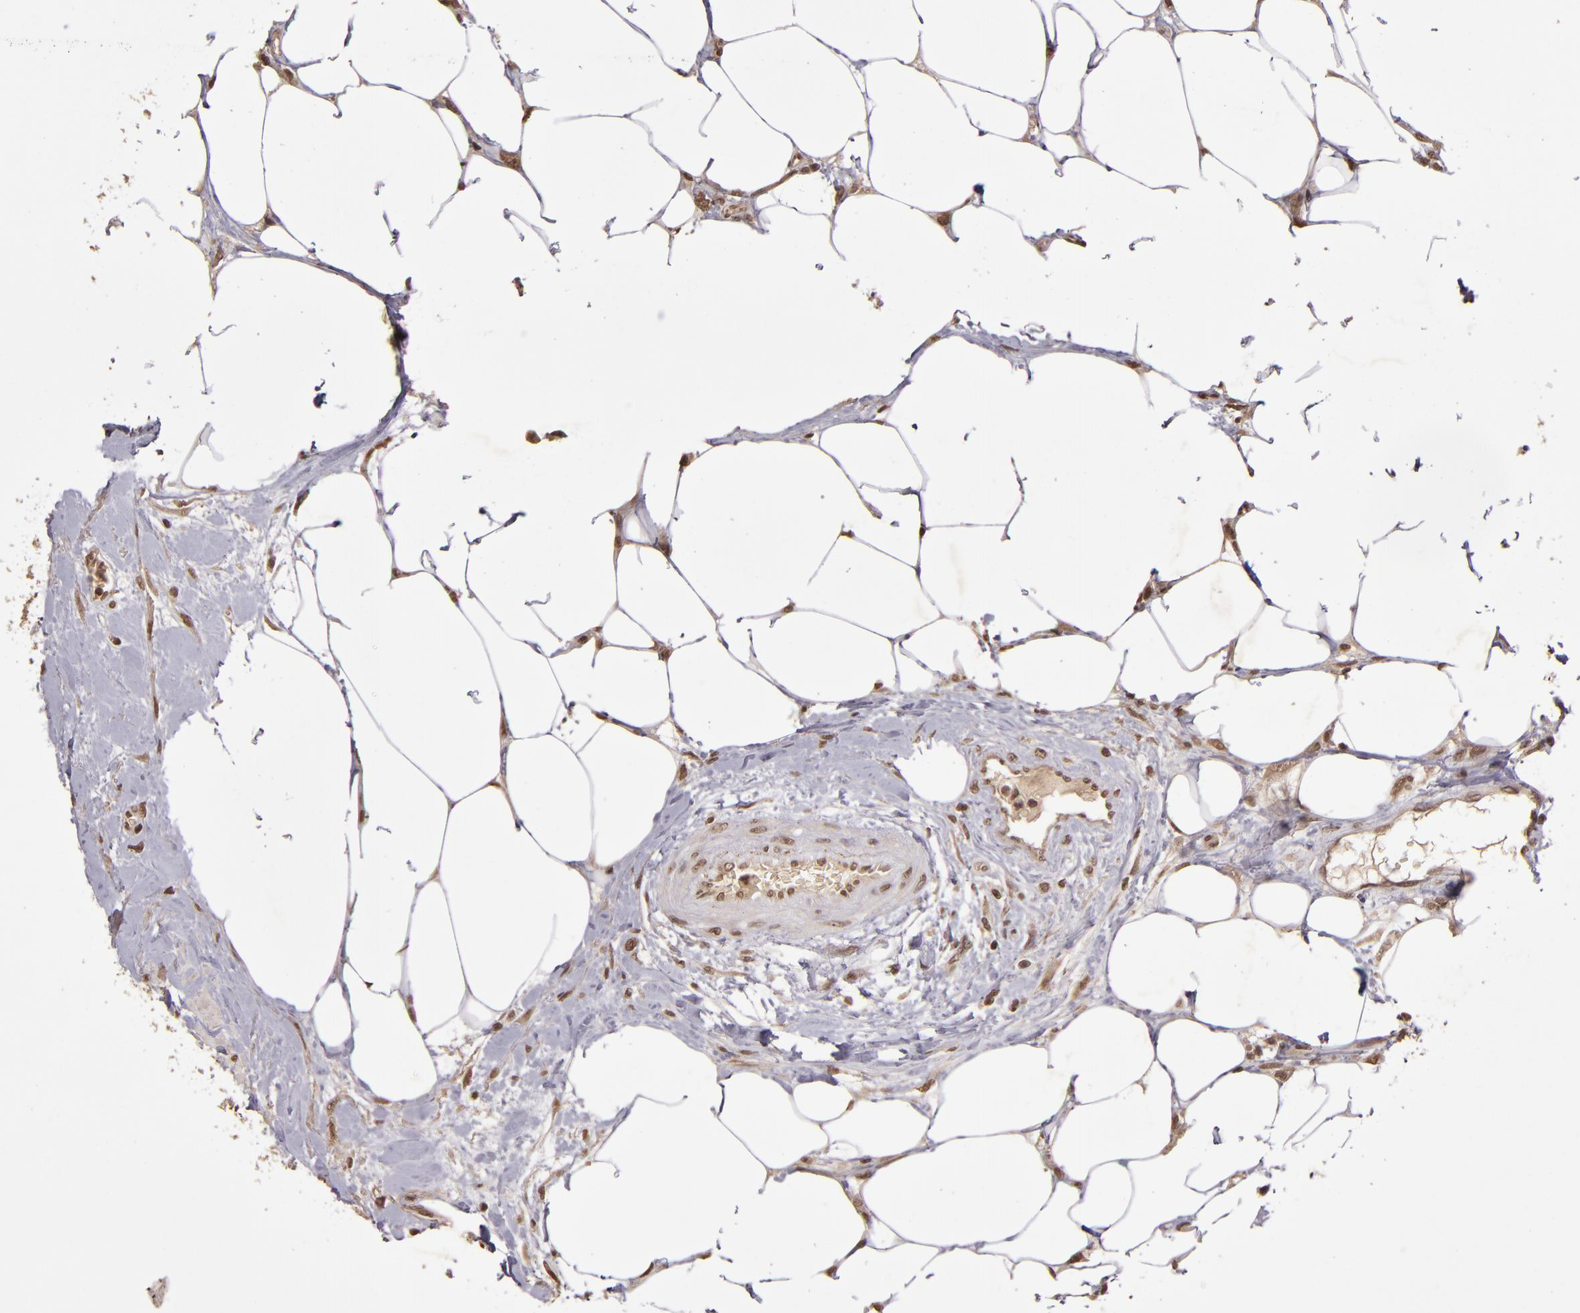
{"staining": {"intensity": "weak", "quantity": ">75%", "location": "cytoplasmic/membranous,nuclear"}, "tissue": "urothelial cancer", "cell_type": "Tumor cells", "image_type": "cancer", "snomed": [{"axis": "morphology", "description": "Urothelial carcinoma, High grade"}, {"axis": "topography", "description": "Urinary bladder"}], "caption": "The photomicrograph shows immunohistochemical staining of urothelial carcinoma (high-grade). There is weak cytoplasmic/membranous and nuclear expression is seen in about >75% of tumor cells.", "gene": "CUL1", "patient": {"sex": "male", "age": 61}}